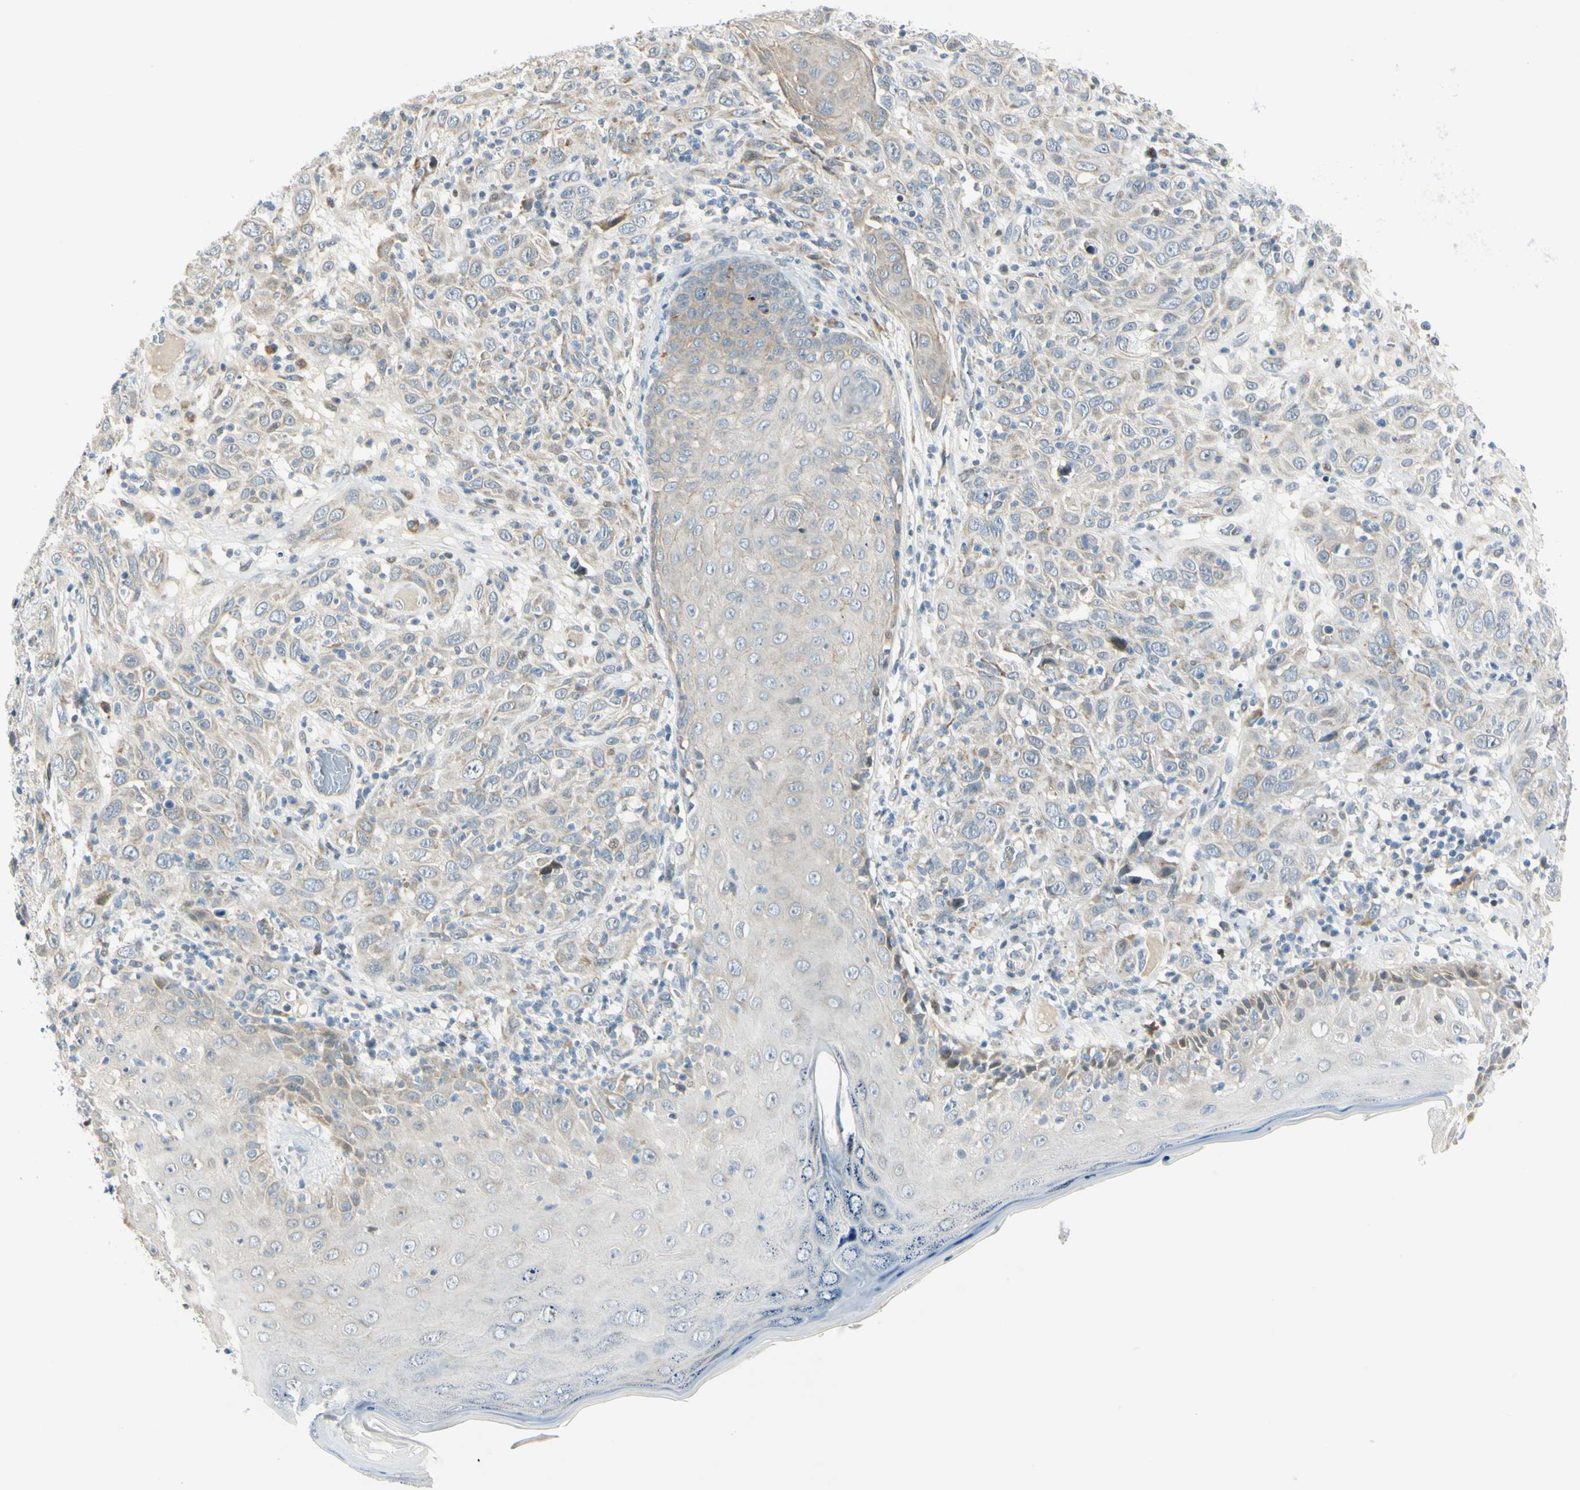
{"staining": {"intensity": "weak", "quantity": "<25%", "location": "cytoplasmic/membranous"}, "tissue": "skin cancer", "cell_type": "Tumor cells", "image_type": "cancer", "snomed": [{"axis": "morphology", "description": "Squamous cell carcinoma, NOS"}, {"axis": "topography", "description": "Skin"}], "caption": "Human skin cancer stained for a protein using IHC exhibits no expression in tumor cells.", "gene": "NPDC1", "patient": {"sex": "female", "age": 88}}